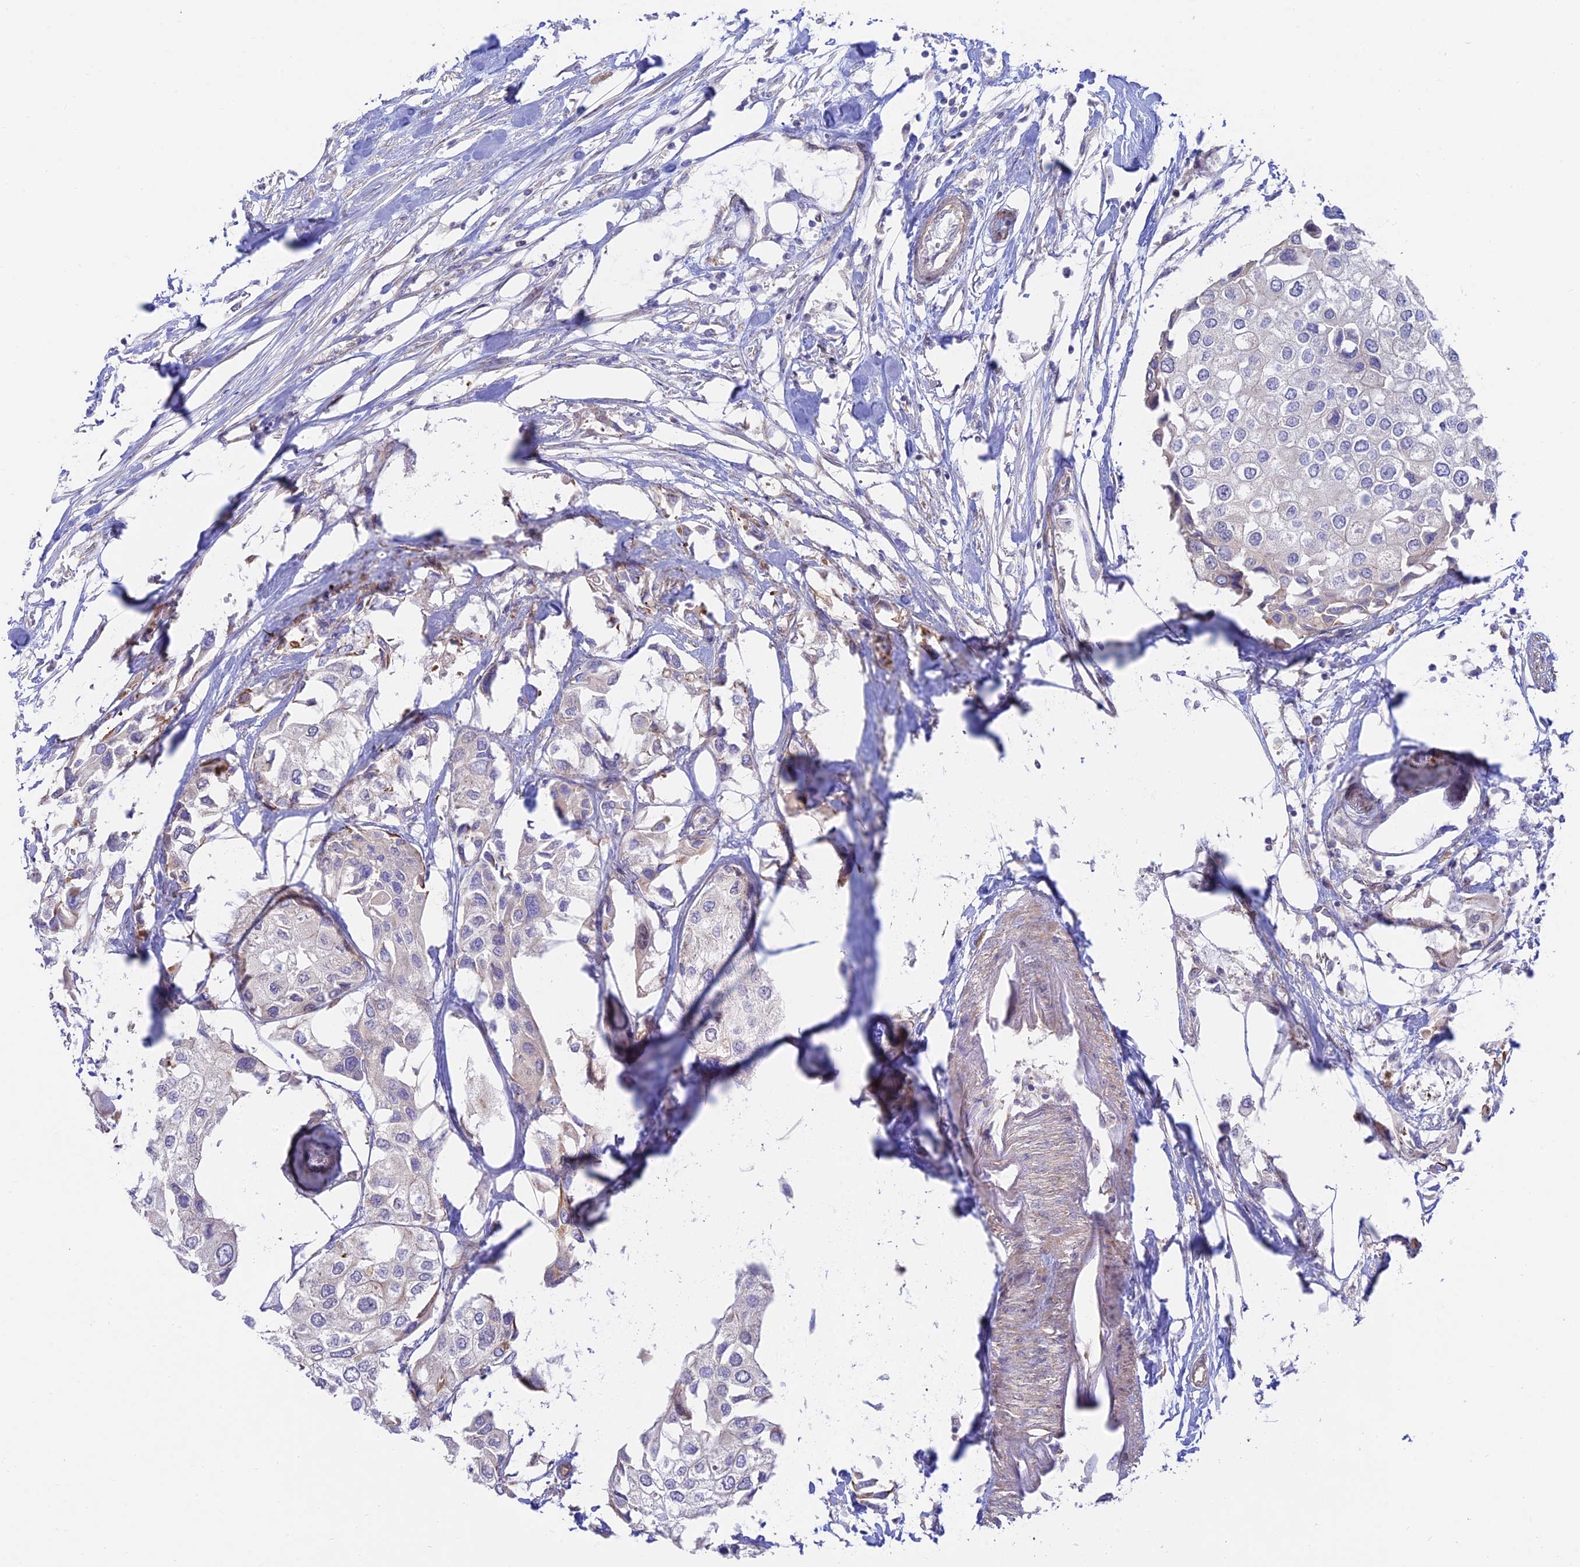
{"staining": {"intensity": "negative", "quantity": "none", "location": "none"}, "tissue": "urothelial cancer", "cell_type": "Tumor cells", "image_type": "cancer", "snomed": [{"axis": "morphology", "description": "Urothelial carcinoma, High grade"}, {"axis": "topography", "description": "Urinary bladder"}], "caption": "Photomicrograph shows no significant protein expression in tumor cells of urothelial cancer. The staining is performed using DAB brown chromogen with nuclei counter-stained in using hematoxylin.", "gene": "KCNAB1", "patient": {"sex": "male", "age": 64}}